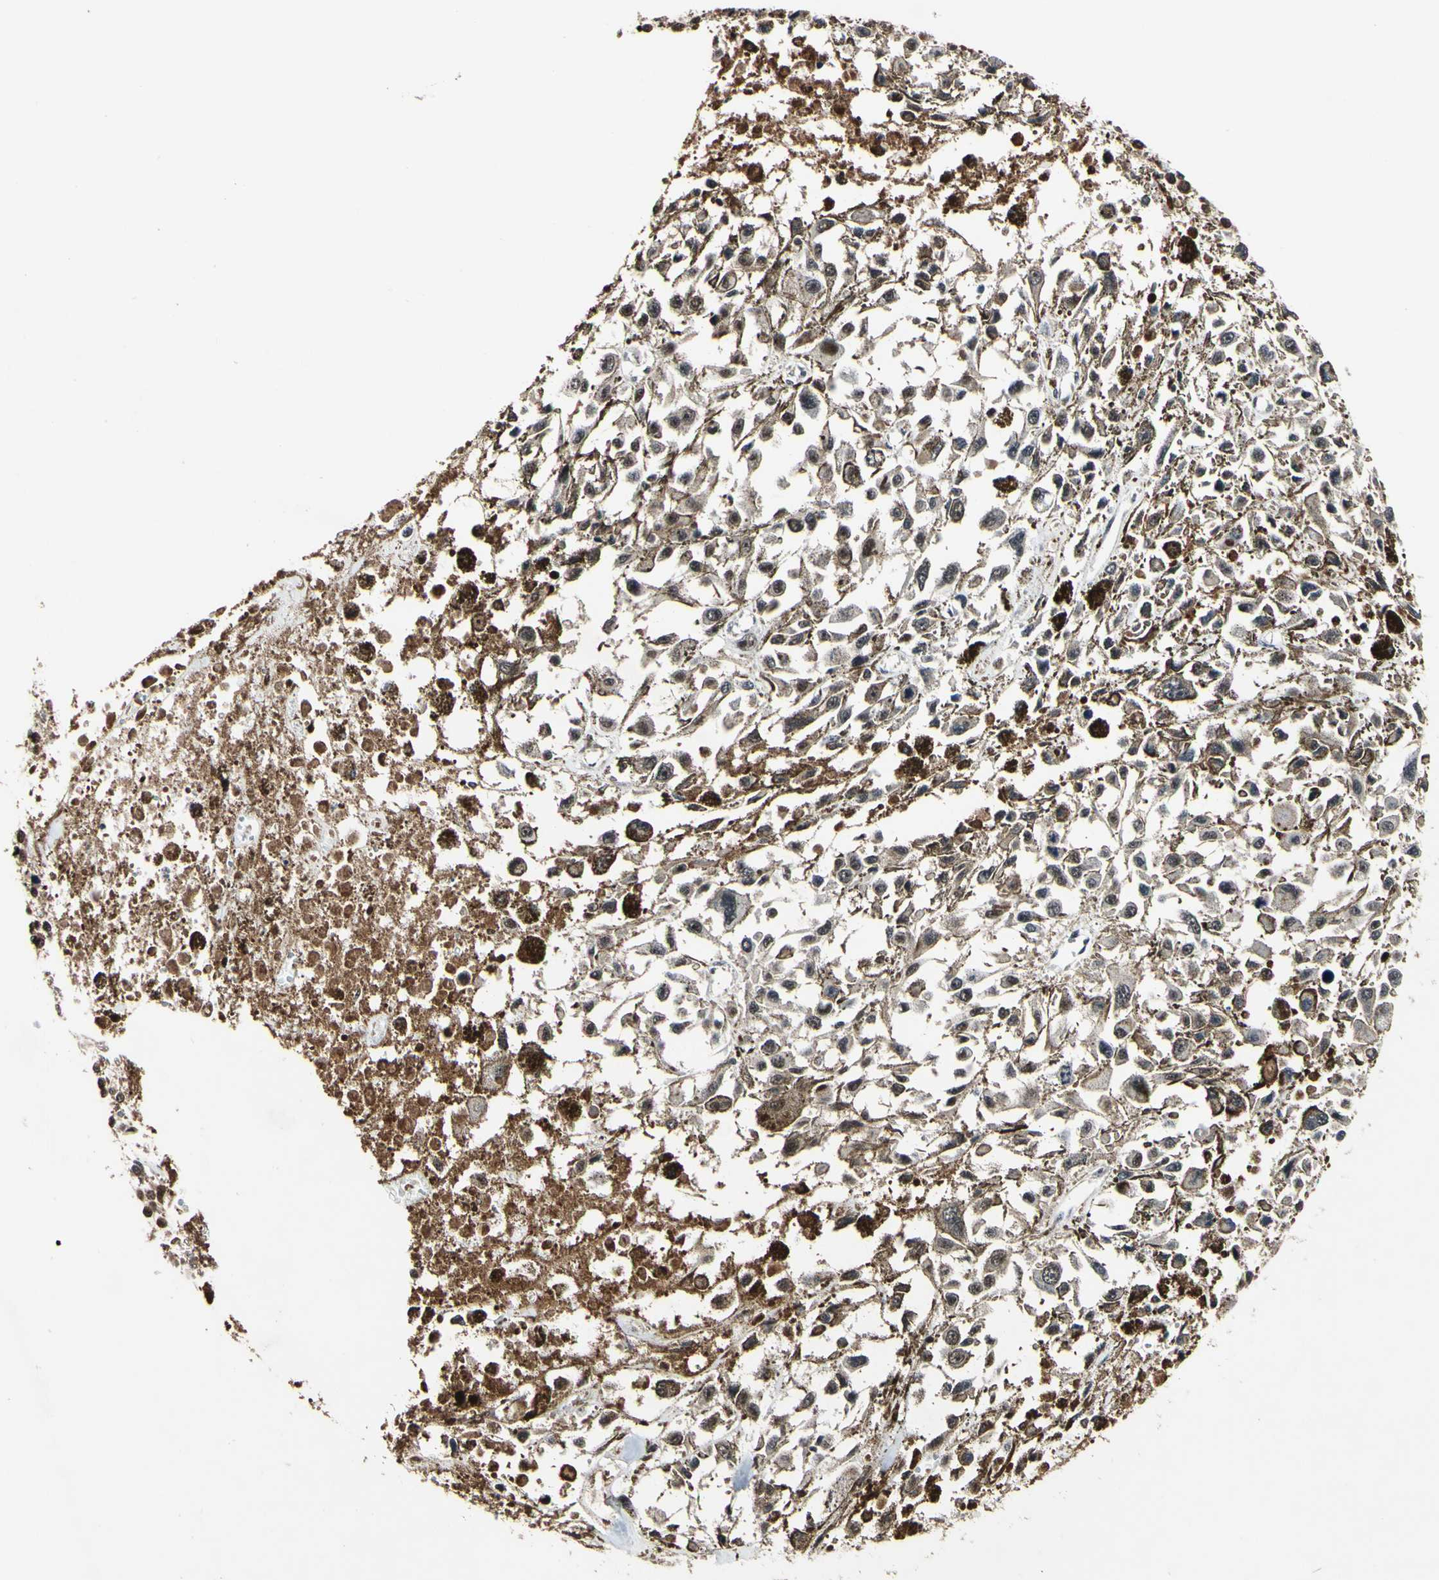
{"staining": {"intensity": "weak", "quantity": ">75%", "location": "cytoplasmic/membranous"}, "tissue": "melanoma", "cell_type": "Tumor cells", "image_type": "cancer", "snomed": [{"axis": "morphology", "description": "Malignant melanoma, Metastatic site"}, {"axis": "topography", "description": "Lymph node"}], "caption": "About >75% of tumor cells in human malignant melanoma (metastatic site) display weak cytoplasmic/membranous protein positivity as visualized by brown immunohistochemical staining.", "gene": "PSMD10", "patient": {"sex": "male", "age": 59}}